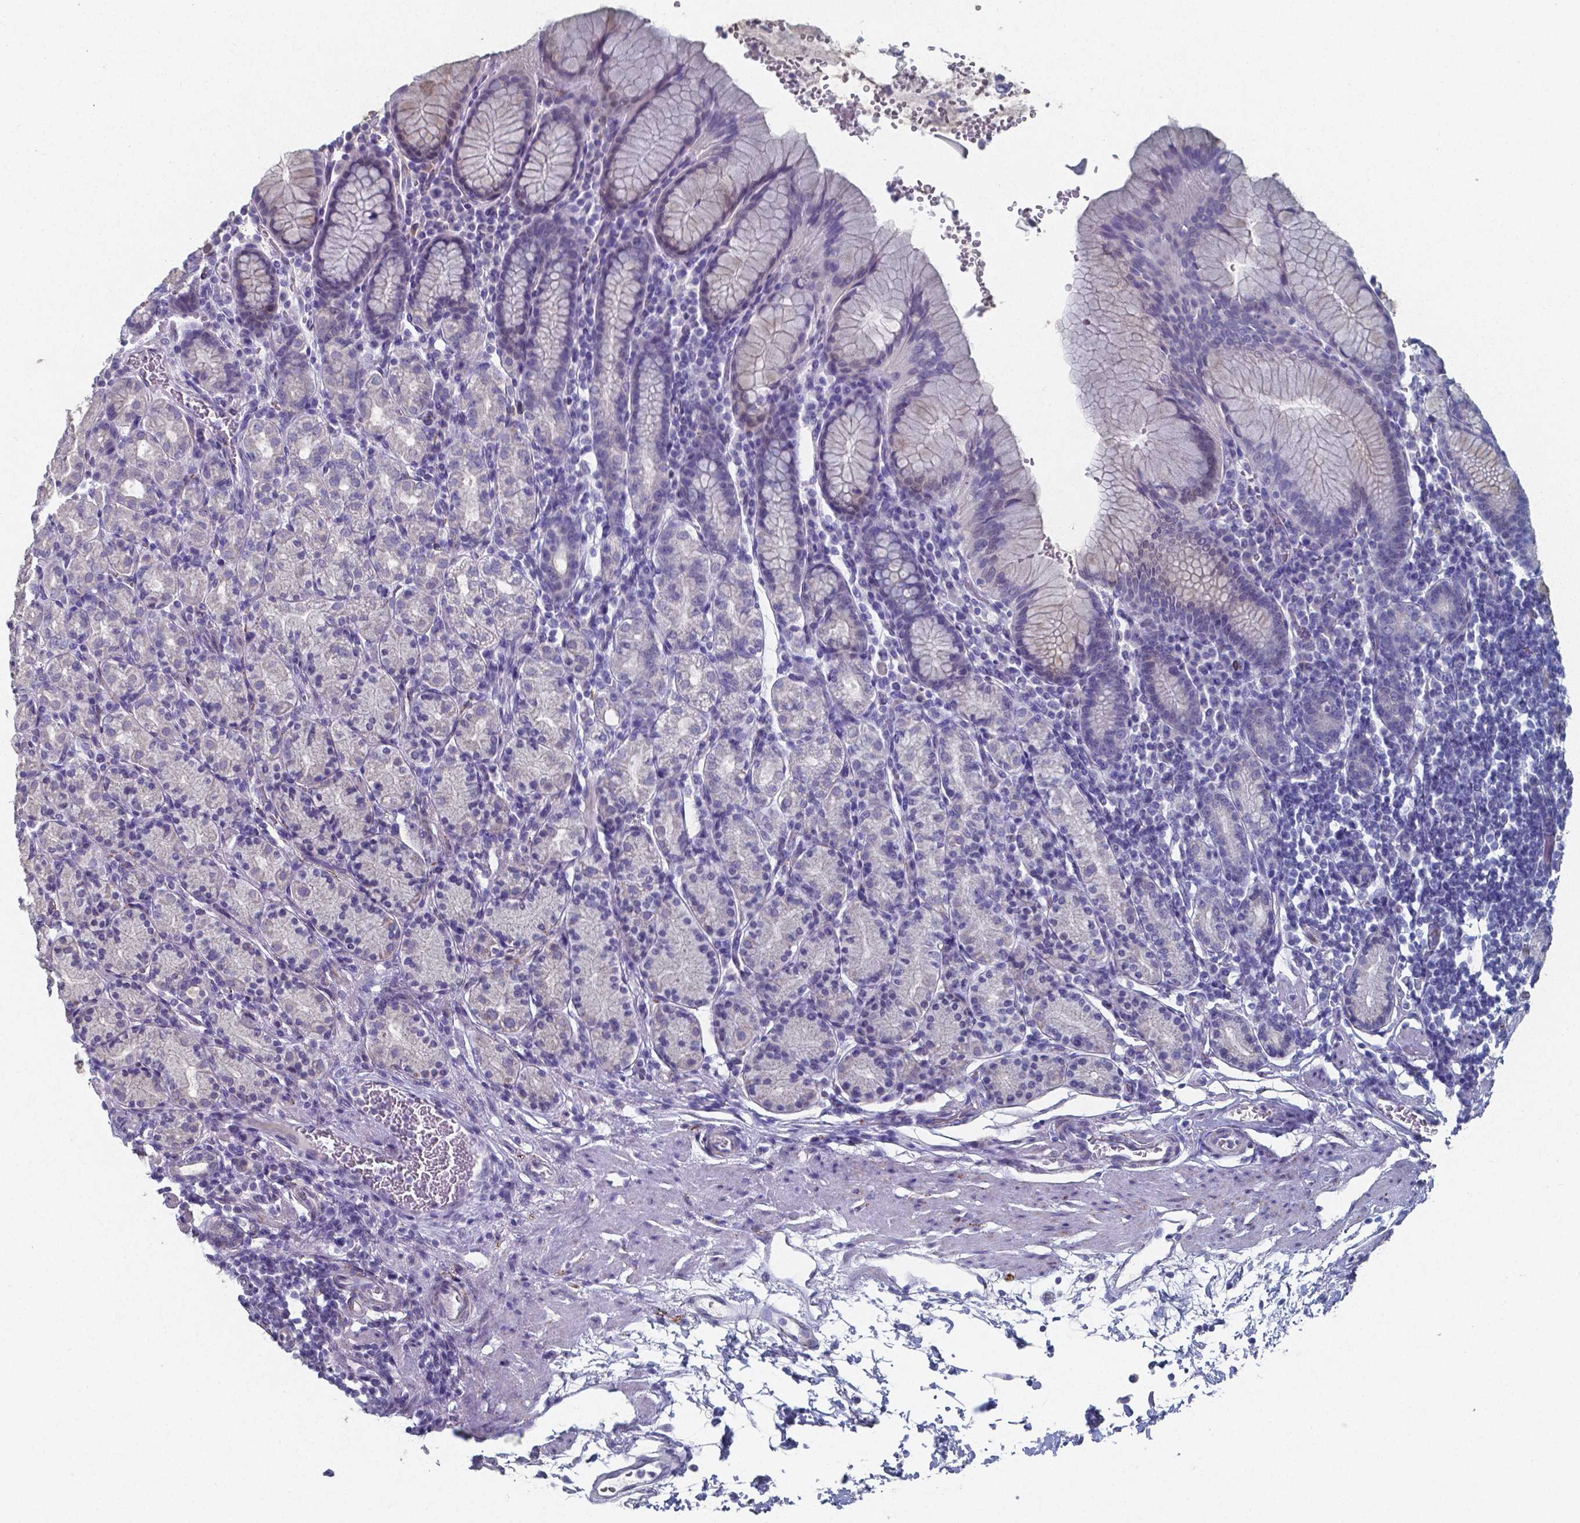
{"staining": {"intensity": "negative", "quantity": "none", "location": "none"}, "tissue": "stomach", "cell_type": "Glandular cells", "image_type": "normal", "snomed": [{"axis": "morphology", "description": "Normal tissue, NOS"}, {"axis": "topography", "description": "Stomach, upper"}, {"axis": "topography", "description": "Stomach"}], "caption": "Glandular cells are negative for brown protein staining in normal stomach. The staining was performed using DAB to visualize the protein expression in brown, while the nuclei were stained in blue with hematoxylin (Magnification: 20x).", "gene": "PLA2R1", "patient": {"sex": "male", "age": 62}}